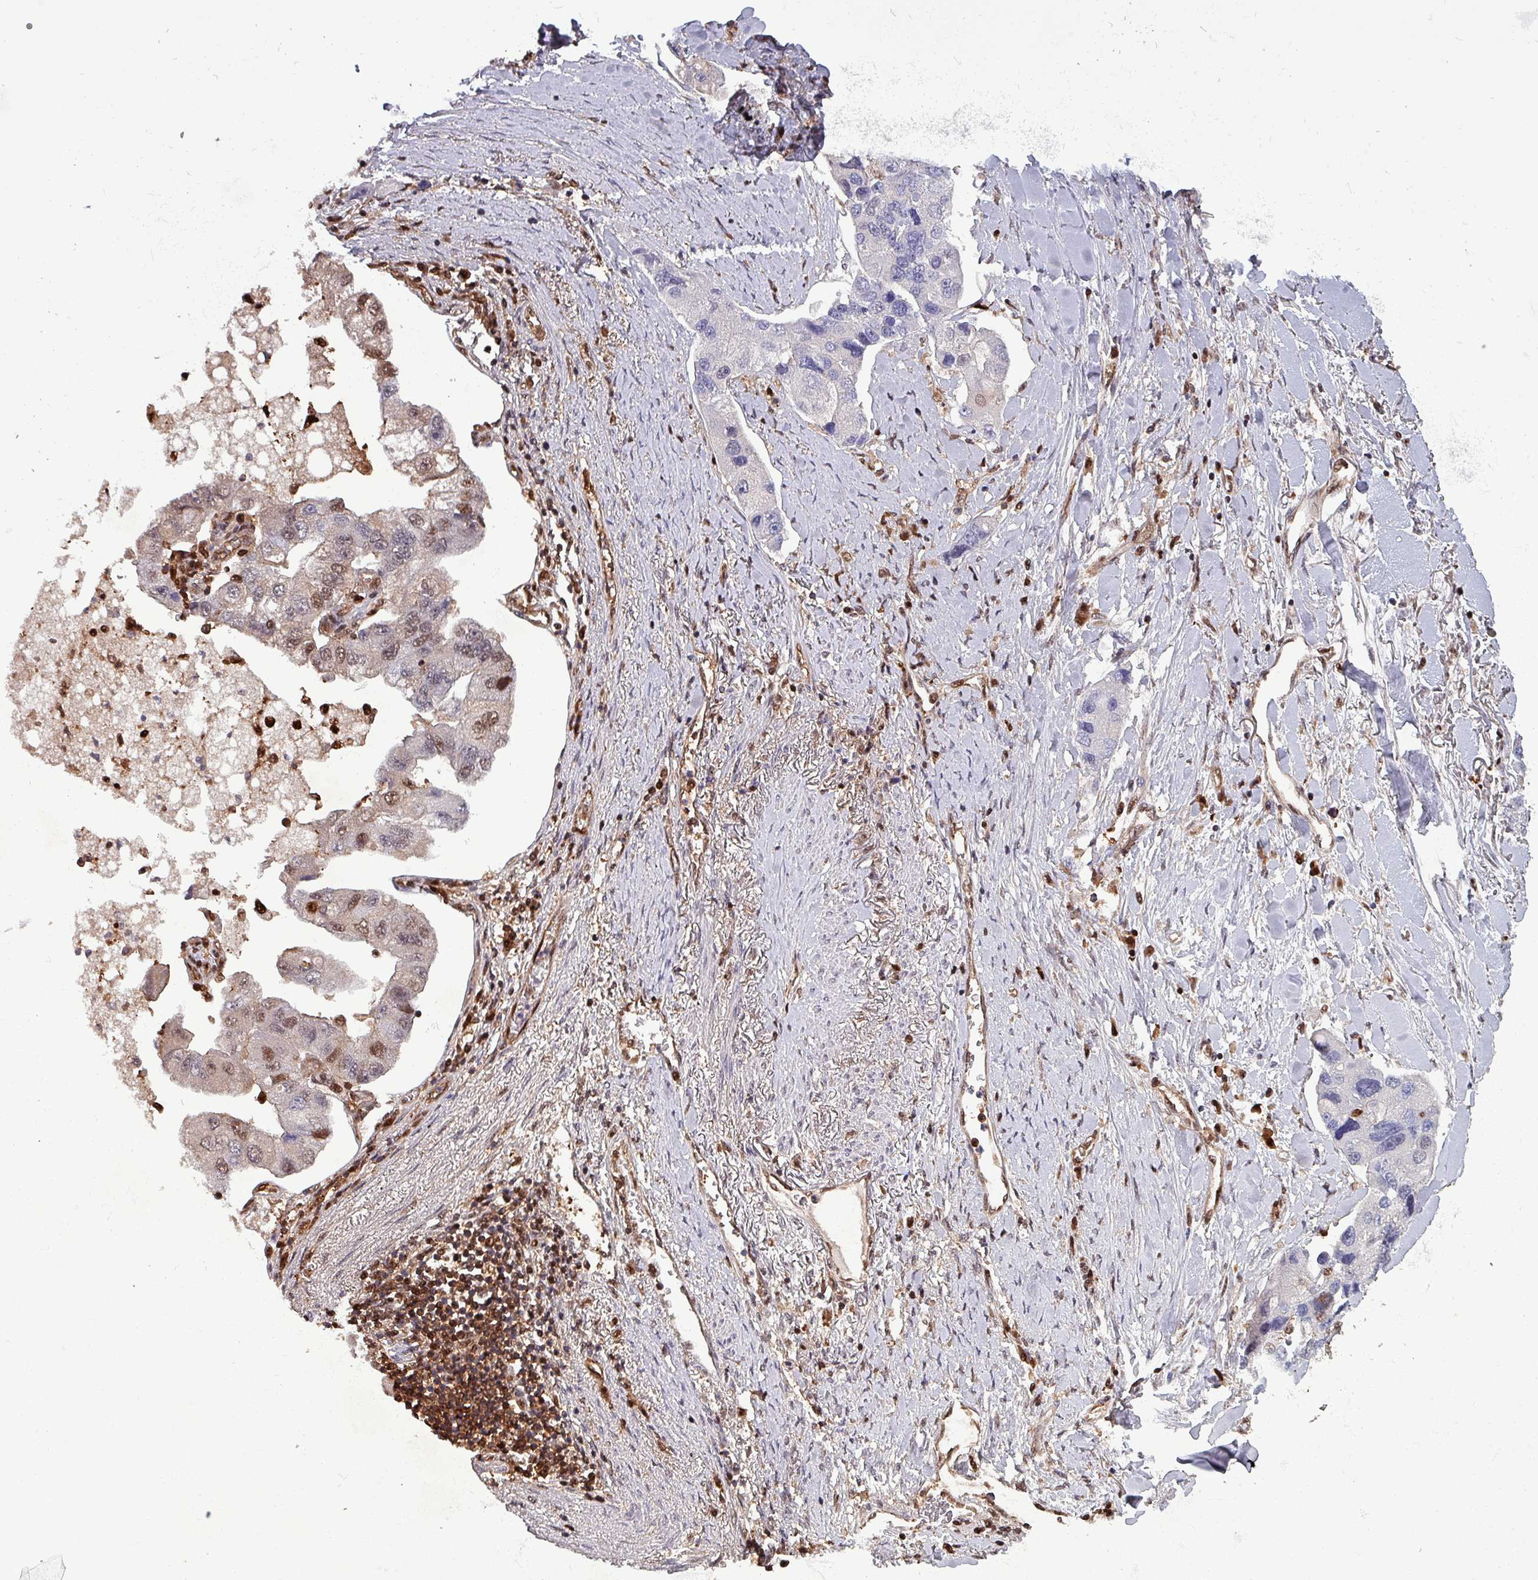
{"staining": {"intensity": "moderate", "quantity": "25%-75%", "location": "nuclear"}, "tissue": "lung cancer", "cell_type": "Tumor cells", "image_type": "cancer", "snomed": [{"axis": "morphology", "description": "Adenocarcinoma, NOS"}, {"axis": "topography", "description": "Lung"}], "caption": "DAB immunohistochemical staining of adenocarcinoma (lung) exhibits moderate nuclear protein staining in about 25%-75% of tumor cells. (Brightfield microscopy of DAB IHC at high magnification).", "gene": "PSMB8", "patient": {"sex": "female", "age": 54}}